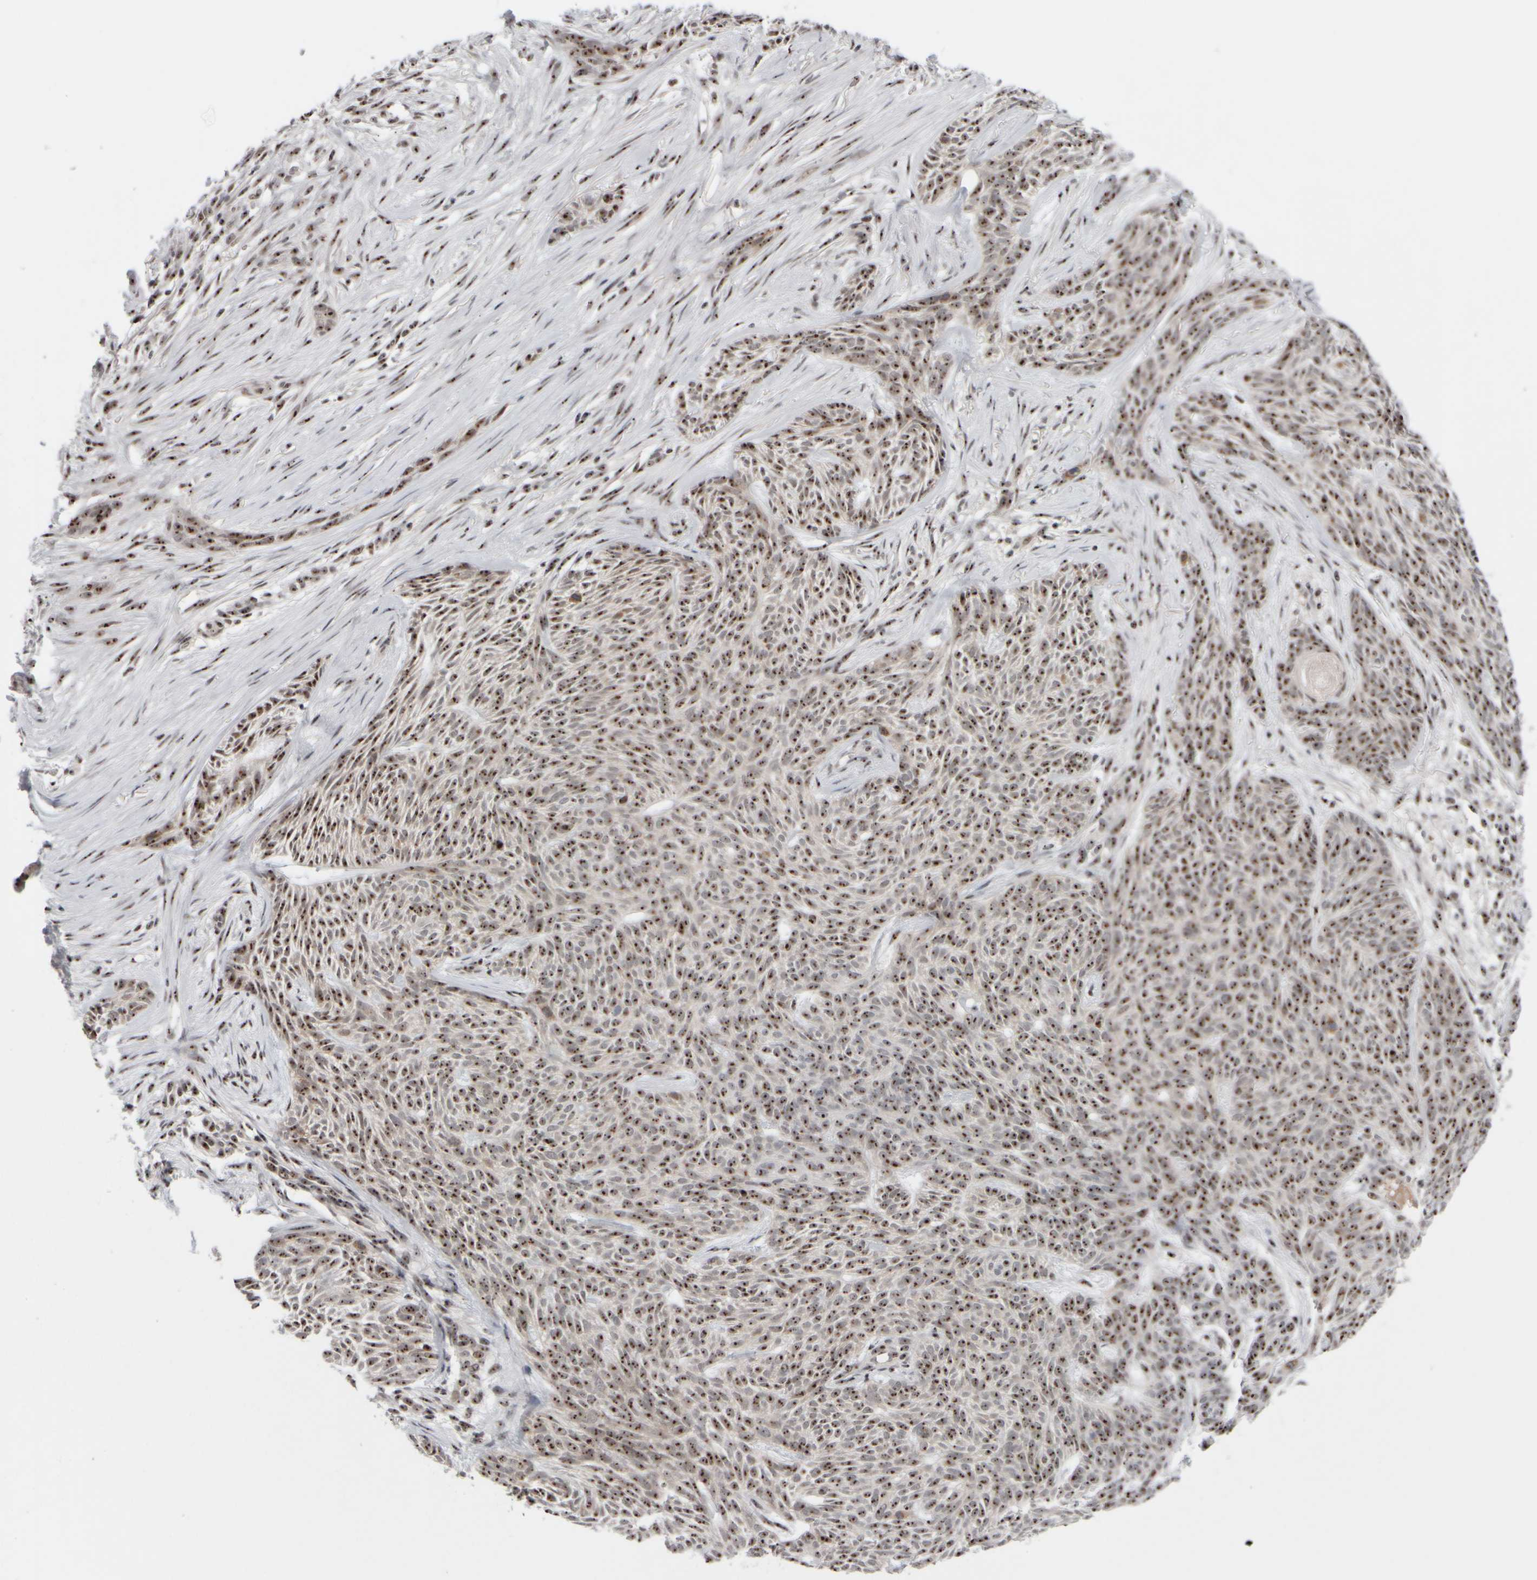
{"staining": {"intensity": "moderate", "quantity": ">75%", "location": "nuclear"}, "tissue": "skin cancer", "cell_type": "Tumor cells", "image_type": "cancer", "snomed": [{"axis": "morphology", "description": "Basal cell carcinoma"}, {"axis": "topography", "description": "Skin"}], "caption": "Immunohistochemistry of human skin basal cell carcinoma displays medium levels of moderate nuclear staining in about >75% of tumor cells.", "gene": "SURF6", "patient": {"sex": "female", "age": 59}}